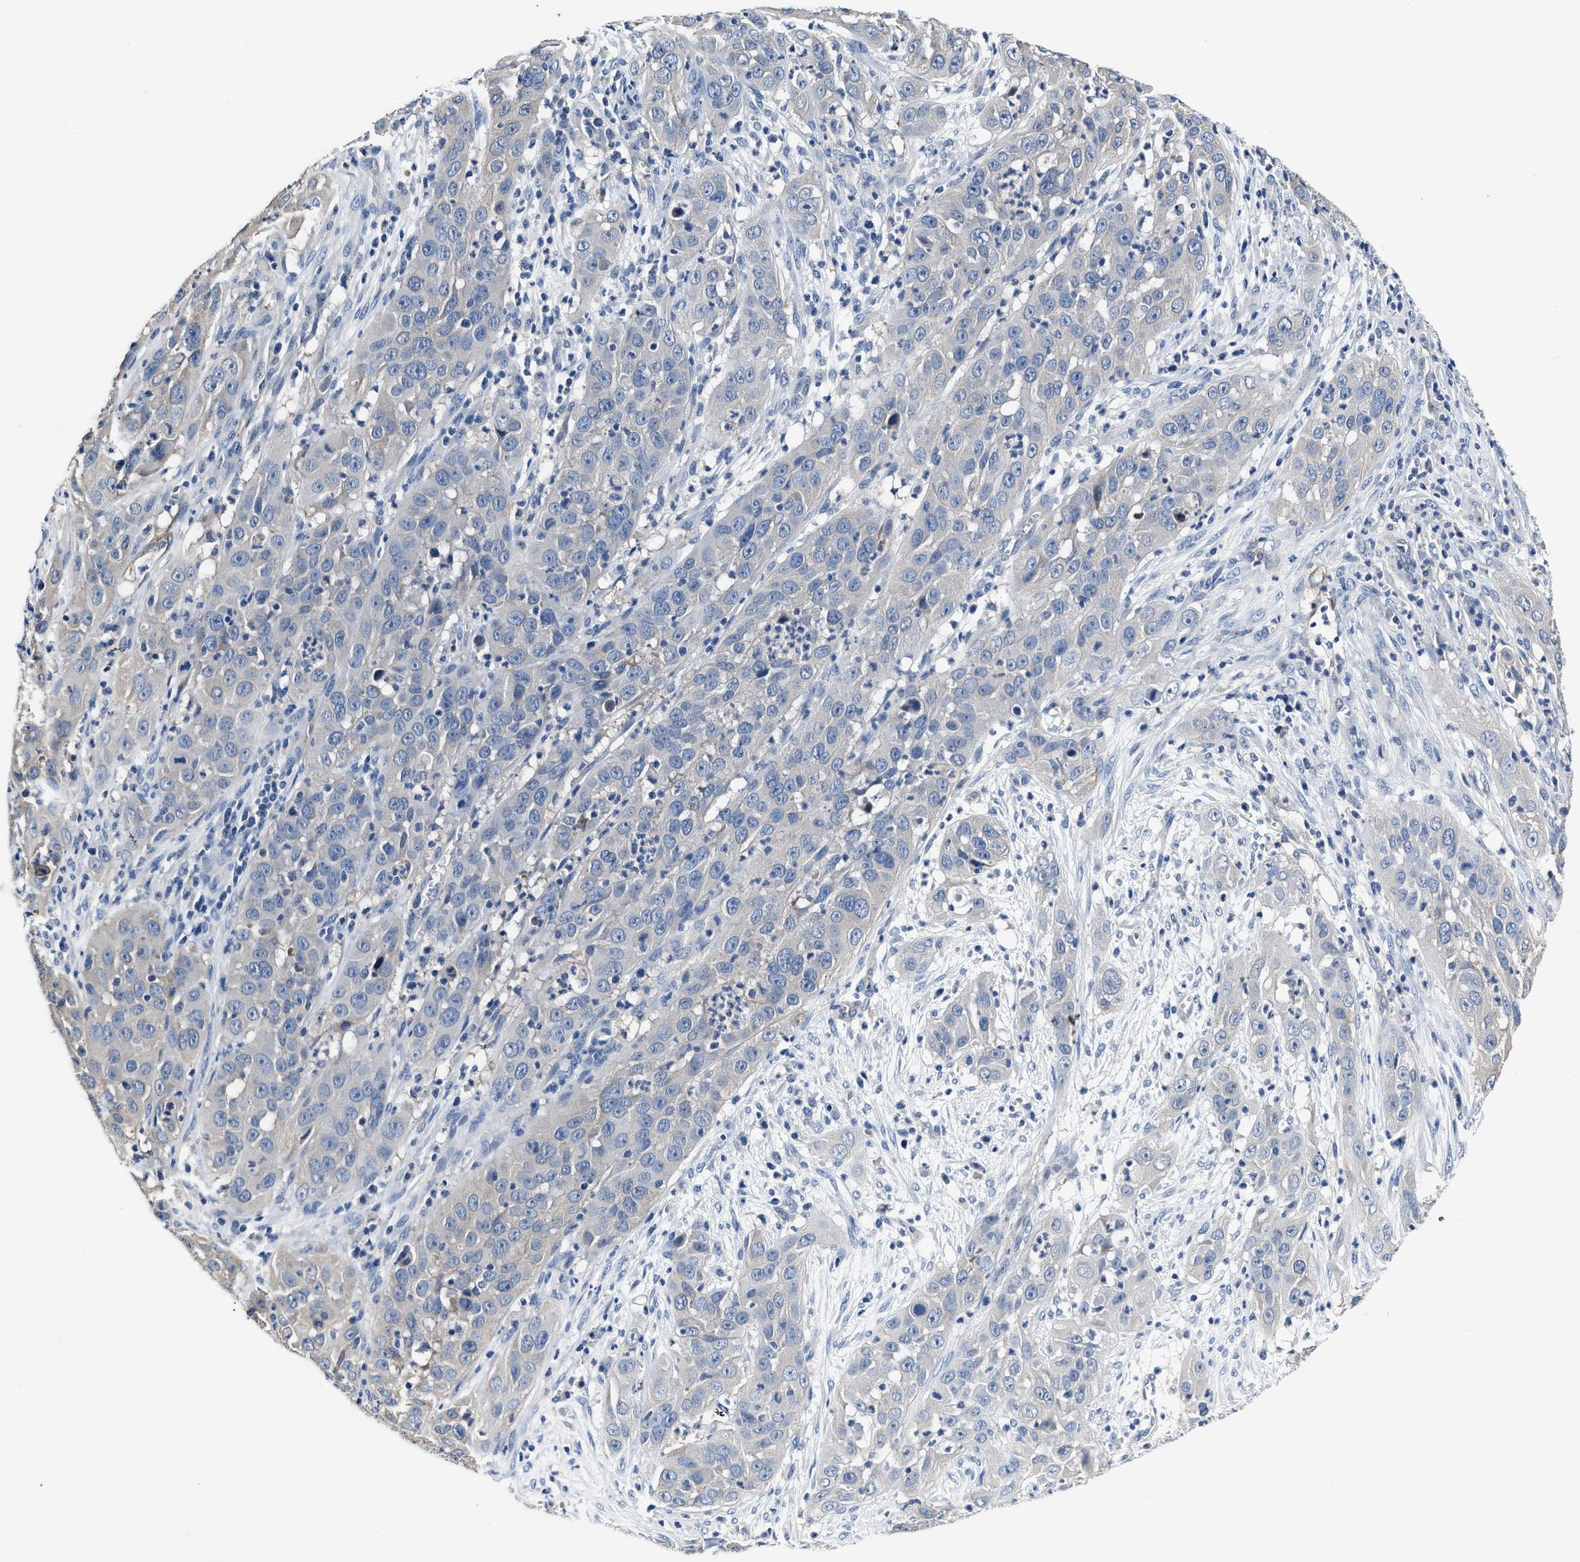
{"staining": {"intensity": "negative", "quantity": "none", "location": "none"}, "tissue": "cervical cancer", "cell_type": "Tumor cells", "image_type": "cancer", "snomed": [{"axis": "morphology", "description": "Squamous cell carcinoma, NOS"}, {"axis": "topography", "description": "Cervix"}], "caption": "High power microscopy histopathology image of an immunohistochemistry (IHC) histopathology image of squamous cell carcinoma (cervical), revealing no significant staining in tumor cells.", "gene": "C22orf42", "patient": {"sex": "female", "age": 32}}